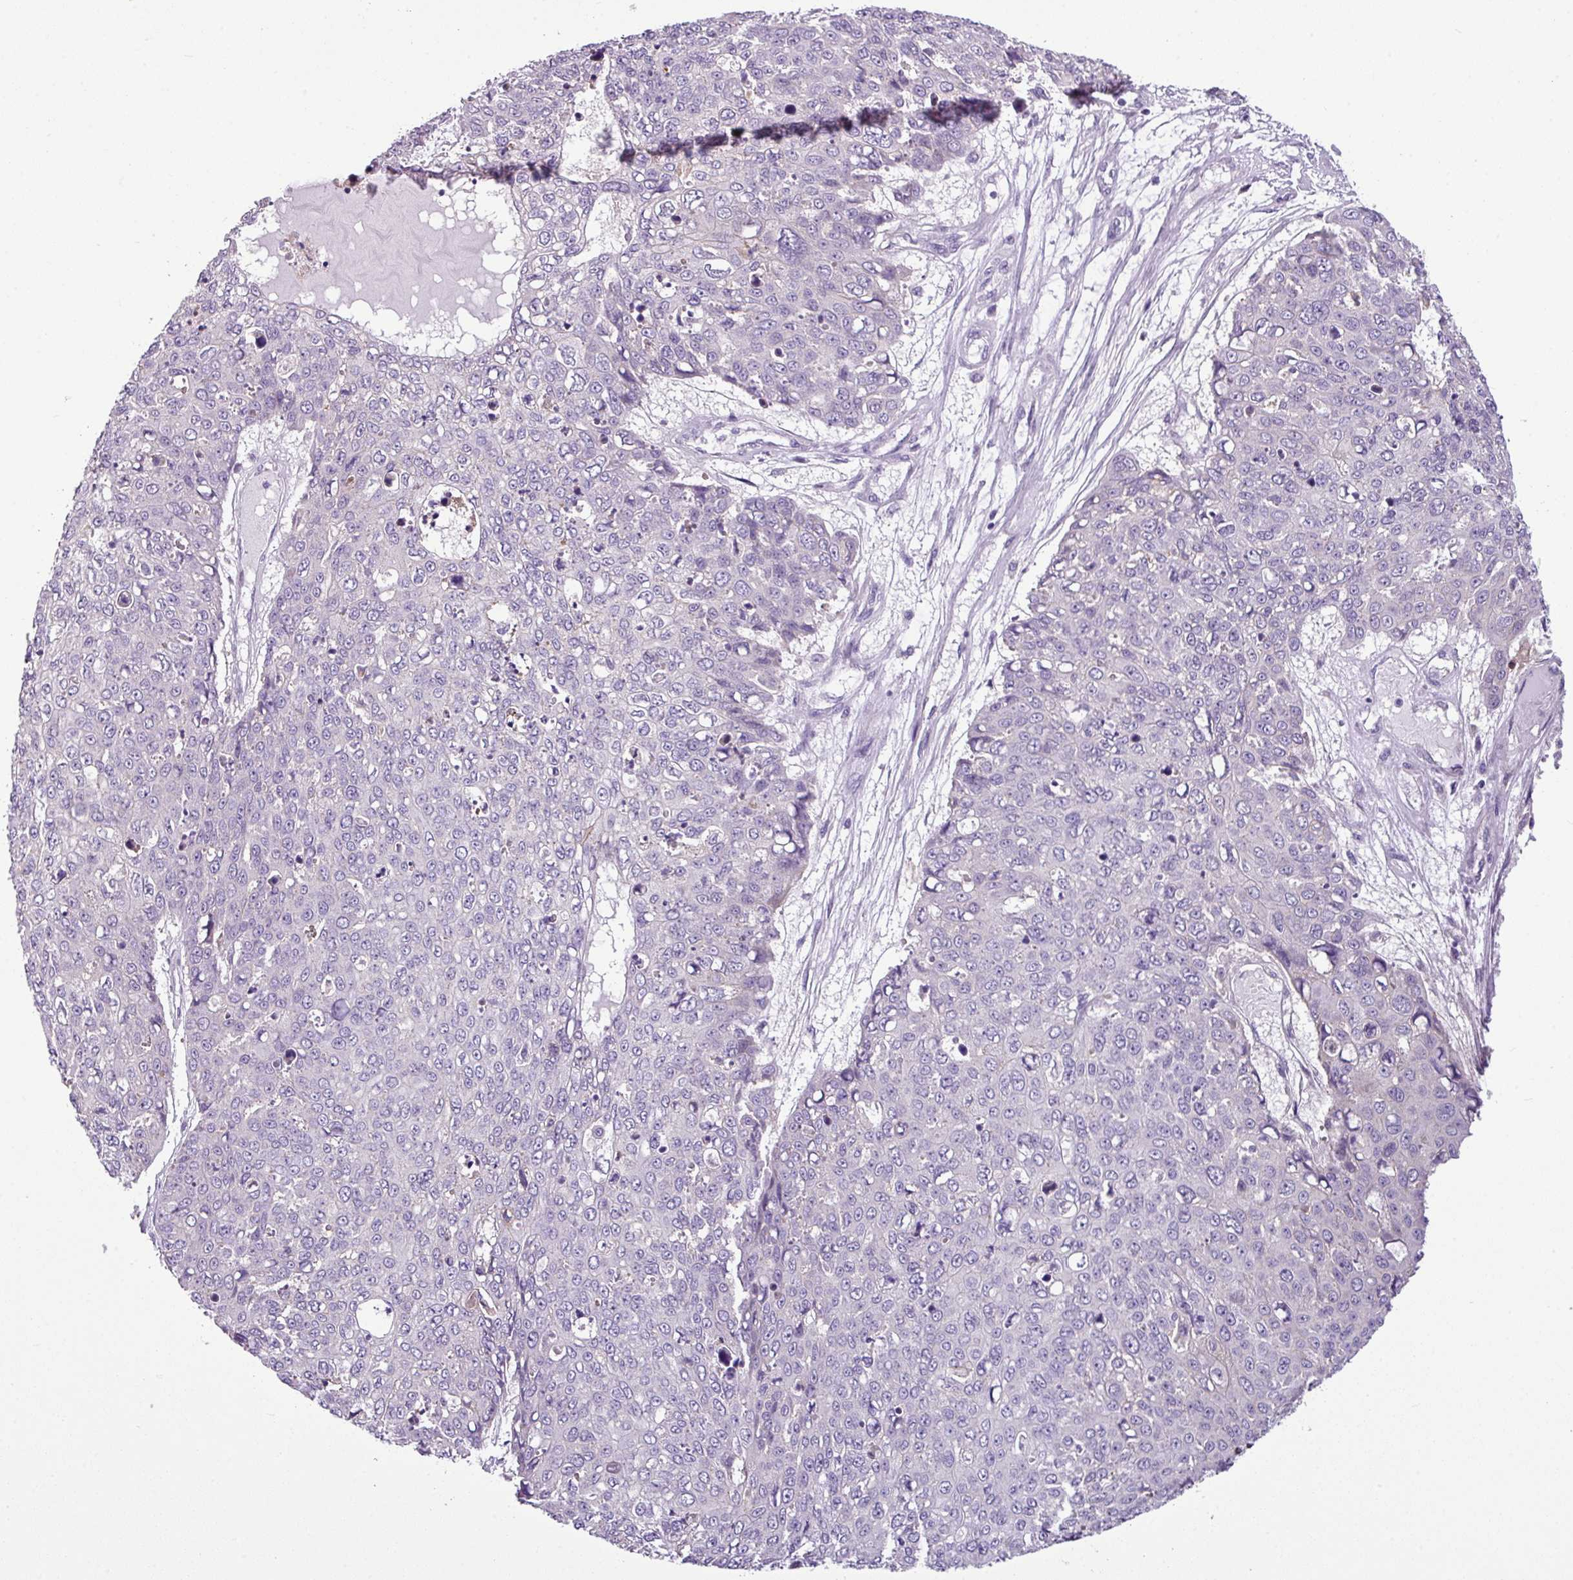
{"staining": {"intensity": "negative", "quantity": "none", "location": "none"}, "tissue": "skin cancer", "cell_type": "Tumor cells", "image_type": "cancer", "snomed": [{"axis": "morphology", "description": "Squamous cell carcinoma, NOS"}, {"axis": "topography", "description": "Skin"}], "caption": "Immunohistochemistry (IHC) photomicrograph of skin cancer (squamous cell carcinoma) stained for a protein (brown), which exhibits no positivity in tumor cells.", "gene": "TMEM178B", "patient": {"sex": "male", "age": 71}}